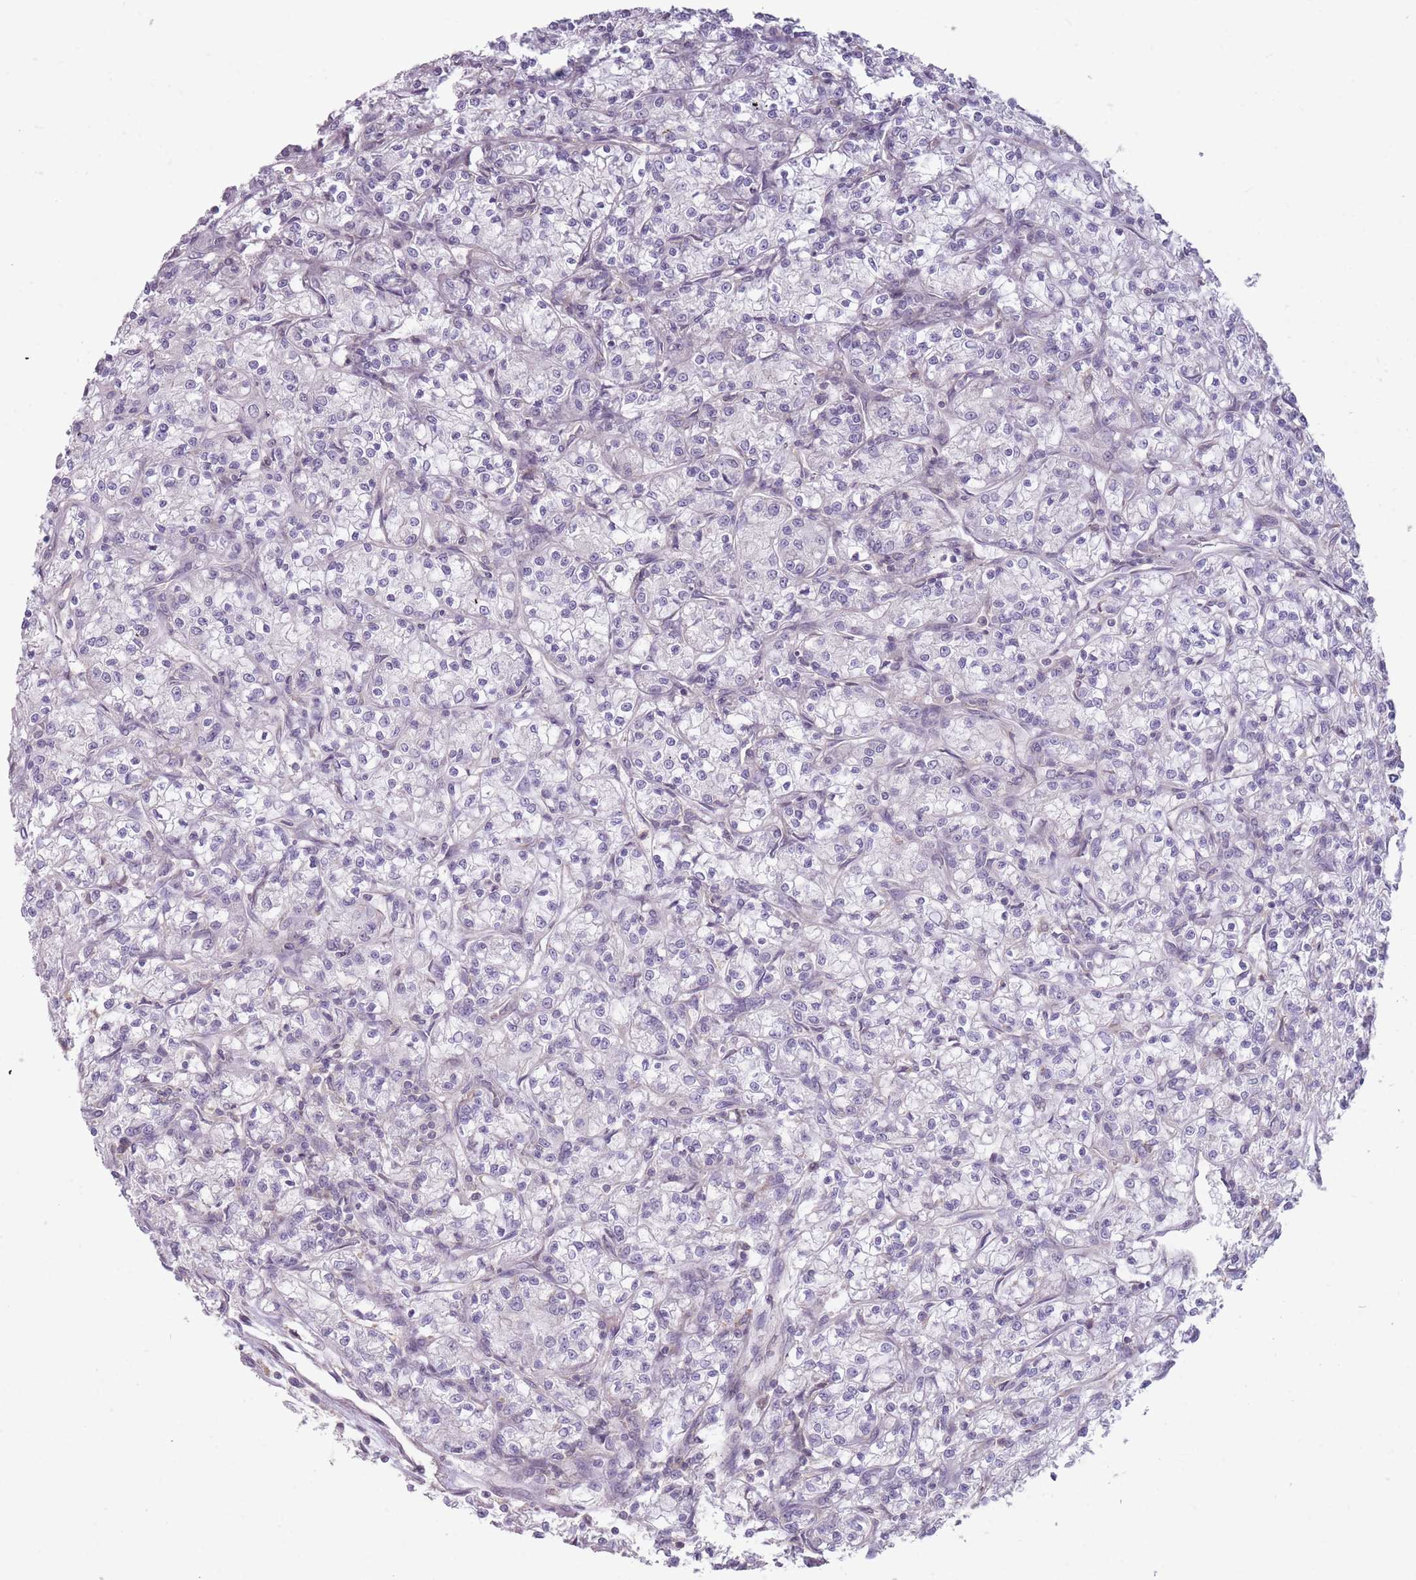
{"staining": {"intensity": "negative", "quantity": "none", "location": "none"}, "tissue": "renal cancer", "cell_type": "Tumor cells", "image_type": "cancer", "snomed": [{"axis": "morphology", "description": "Adenocarcinoma, NOS"}, {"axis": "topography", "description": "Kidney"}], "caption": "This is an immunohistochemistry micrograph of human renal adenocarcinoma. There is no staining in tumor cells.", "gene": "TET3", "patient": {"sex": "female", "age": 59}}